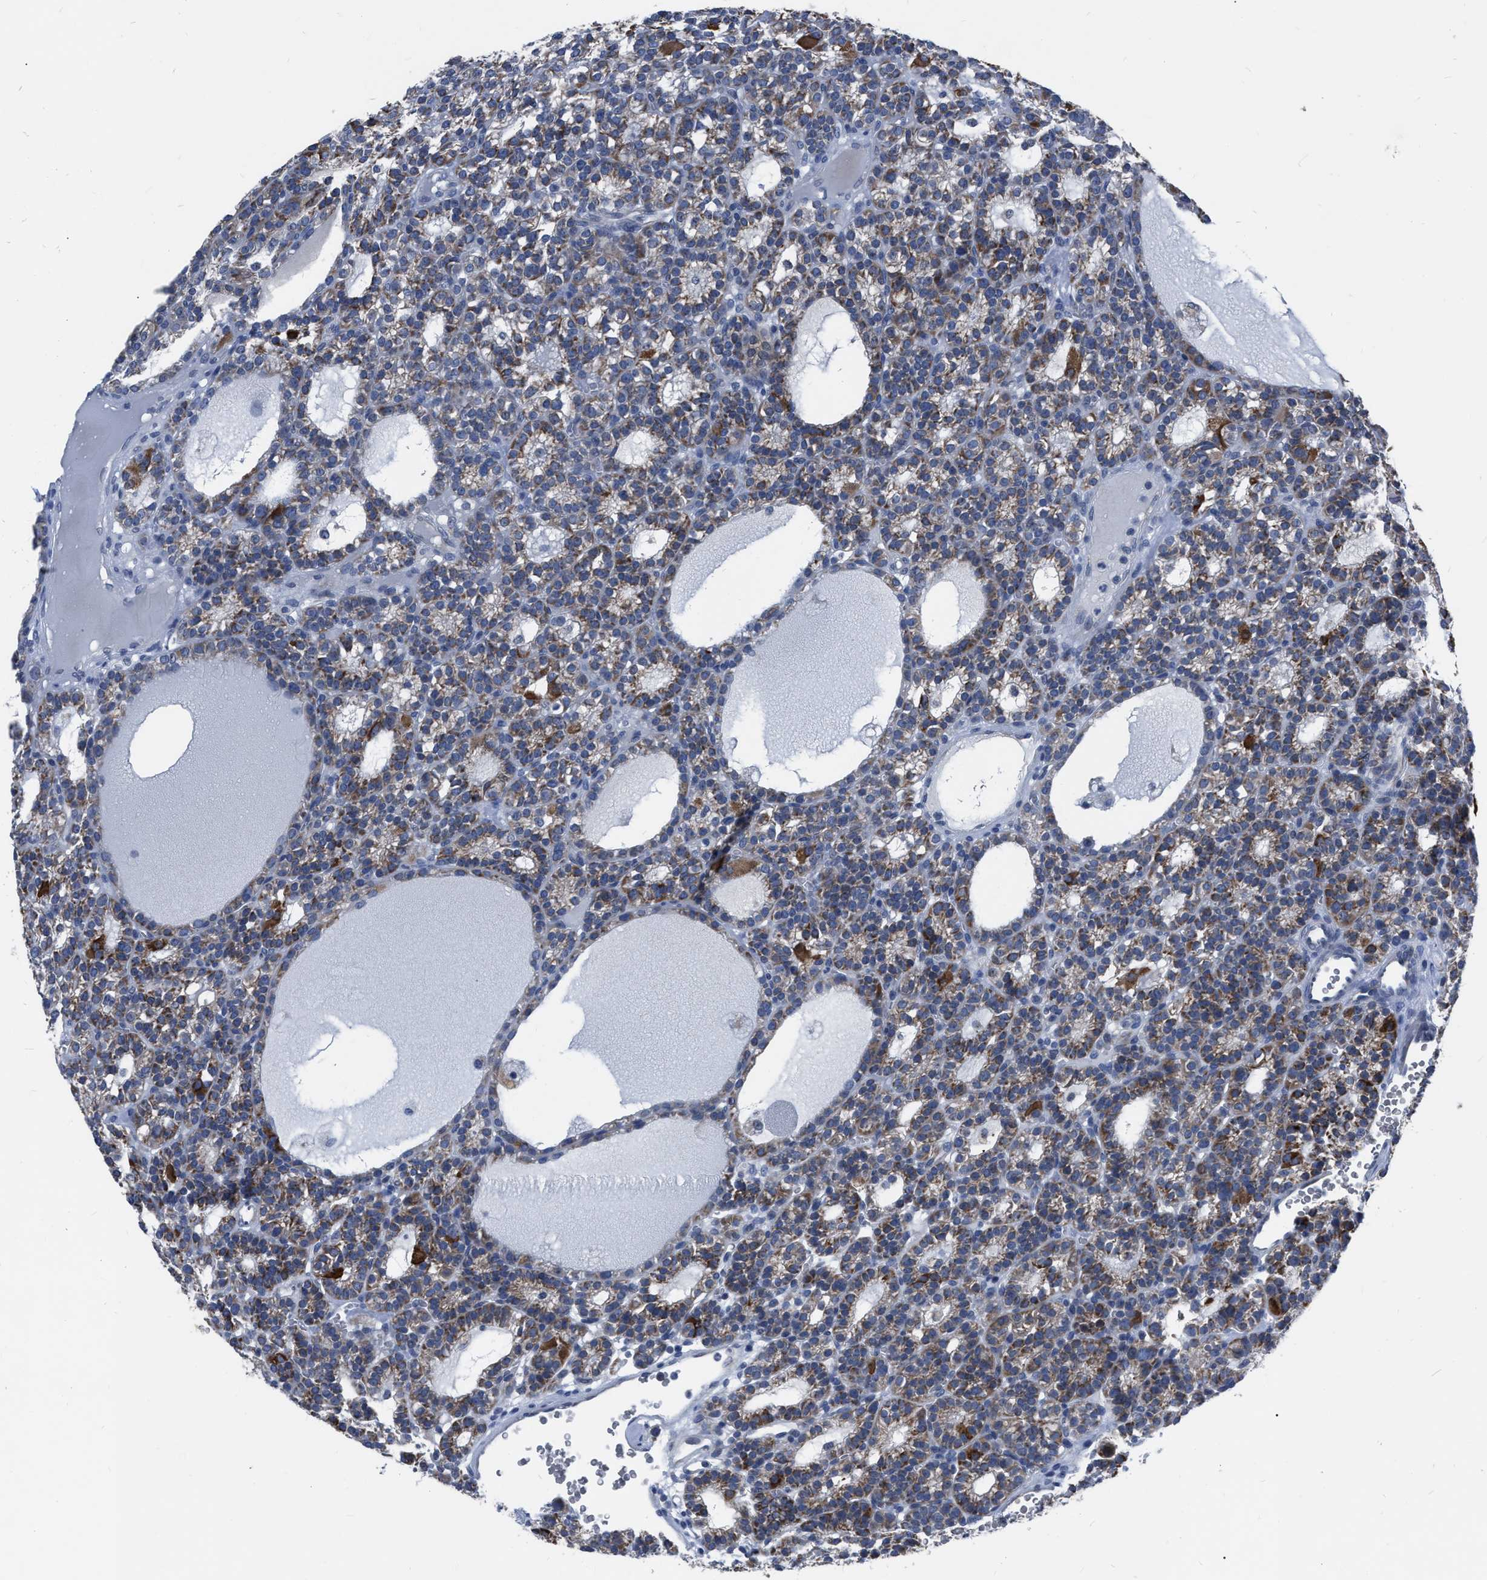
{"staining": {"intensity": "moderate", "quantity": "25%-75%", "location": "cytoplasmic/membranous"}, "tissue": "parathyroid gland", "cell_type": "Glandular cells", "image_type": "normal", "snomed": [{"axis": "morphology", "description": "Normal tissue, NOS"}, {"axis": "morphology", "description": "Adenoma, NOS"}, {"axis": "topography", "description": "Parathyroid gland"}], "caption": "Parathyroid gland stained with DAB IHC exhibits medium levels of moderate cytoplasmic/membranous staining in about 25%-75% of glandular cells.", "gene": "DDX56", "patient": {"sex": "female", "age": 58}}